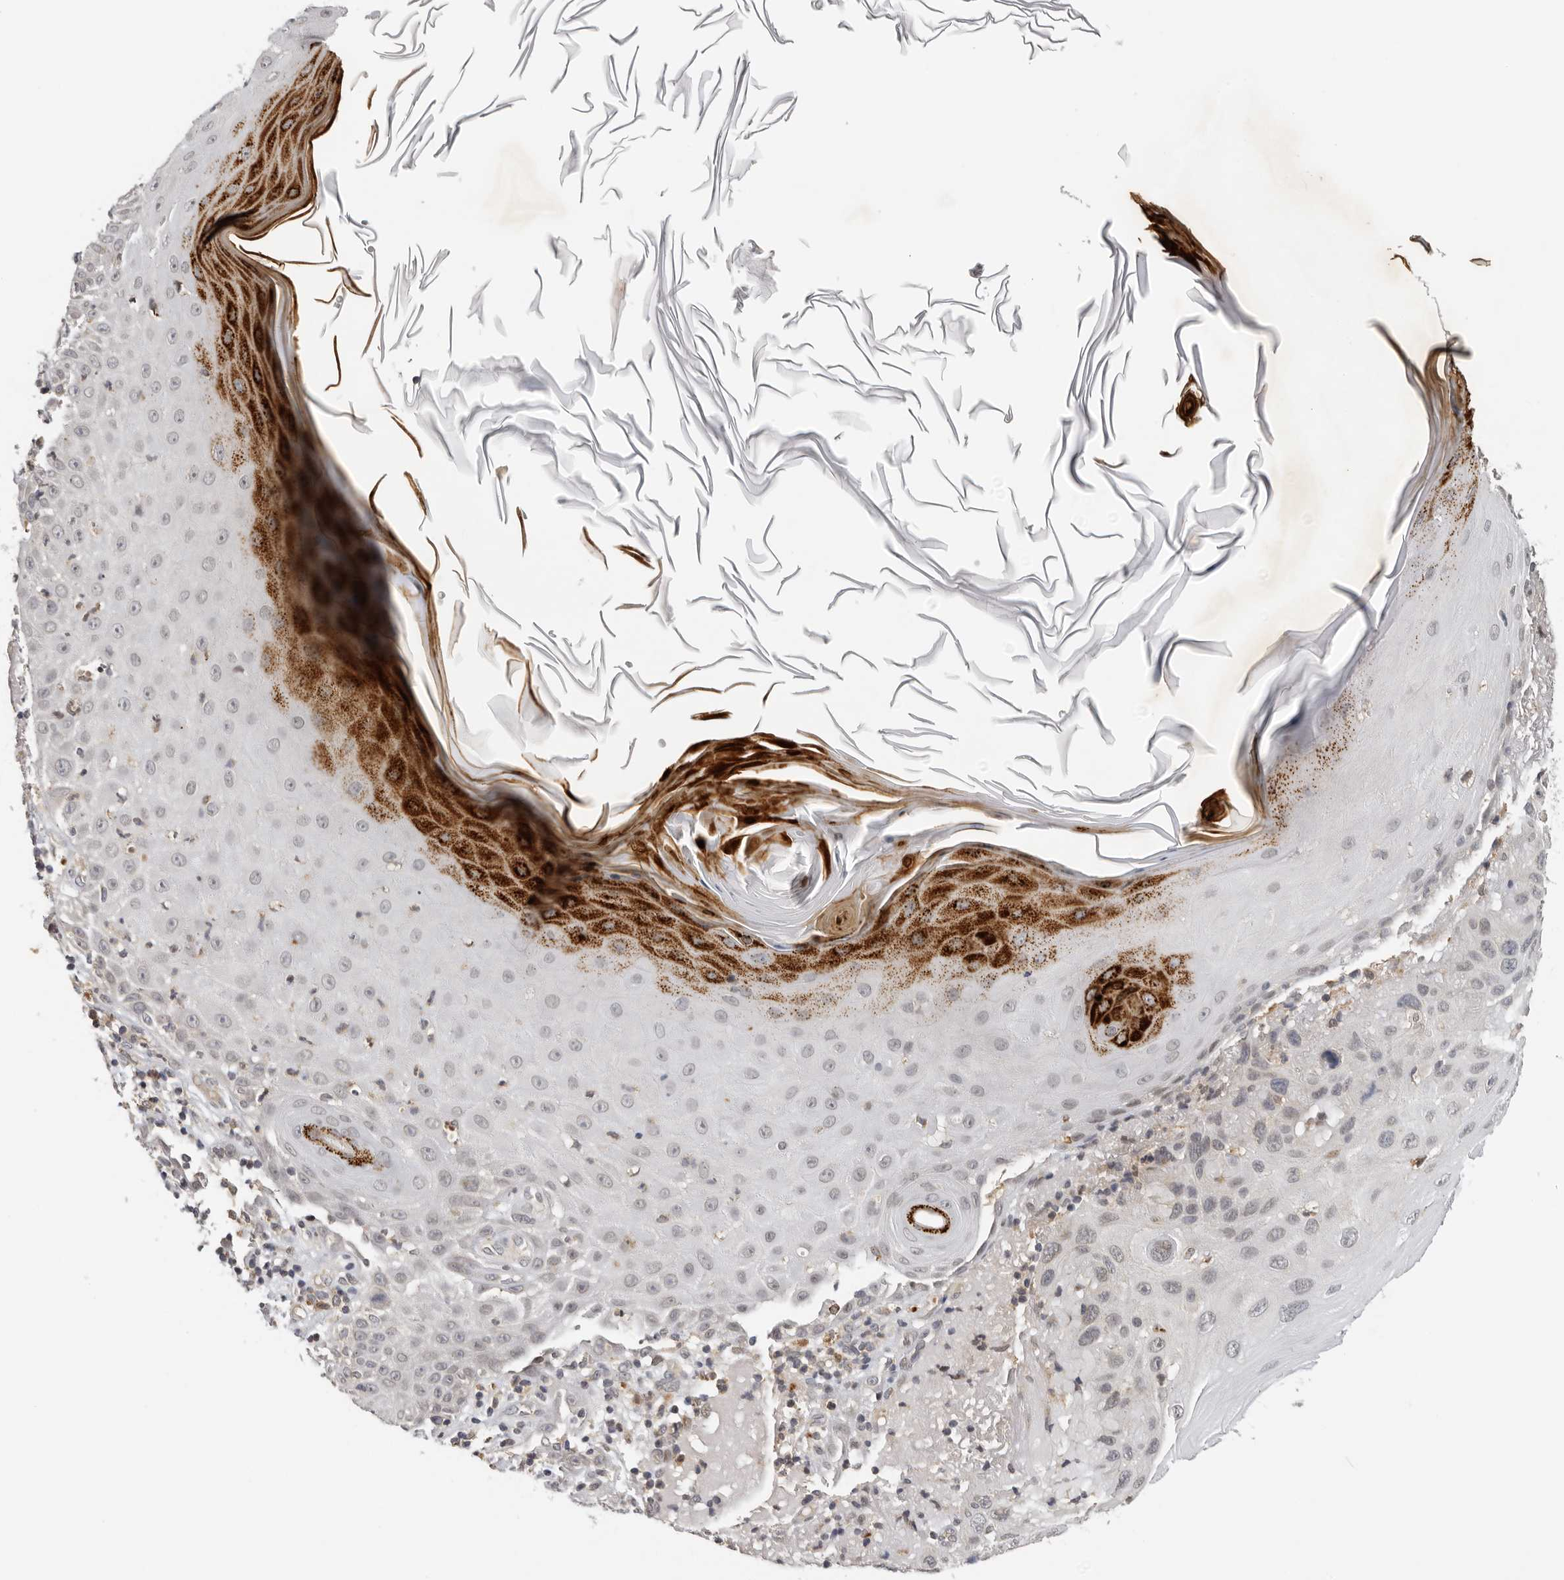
{"staining": {"intensity": "negative", "quantity": "none", "location": "none"}, "tissue": "skin cancer", "cell_type": "Tumor cells", "image_type": "cancer", "snomed": [{"axis": "morphology", "description": "Normal tissue, NOS"}, {"axis": "morphology", "description": "Squamous cell carcinoma, NOS"}, {"axis": "topography", "description": "Skin"}], "caption": "There is no significant expression in tumor cells of skin cancer (squamous cell carcinoma).", "gene": "KIF2B", "patient": {"sex": "female", "age": 96}}